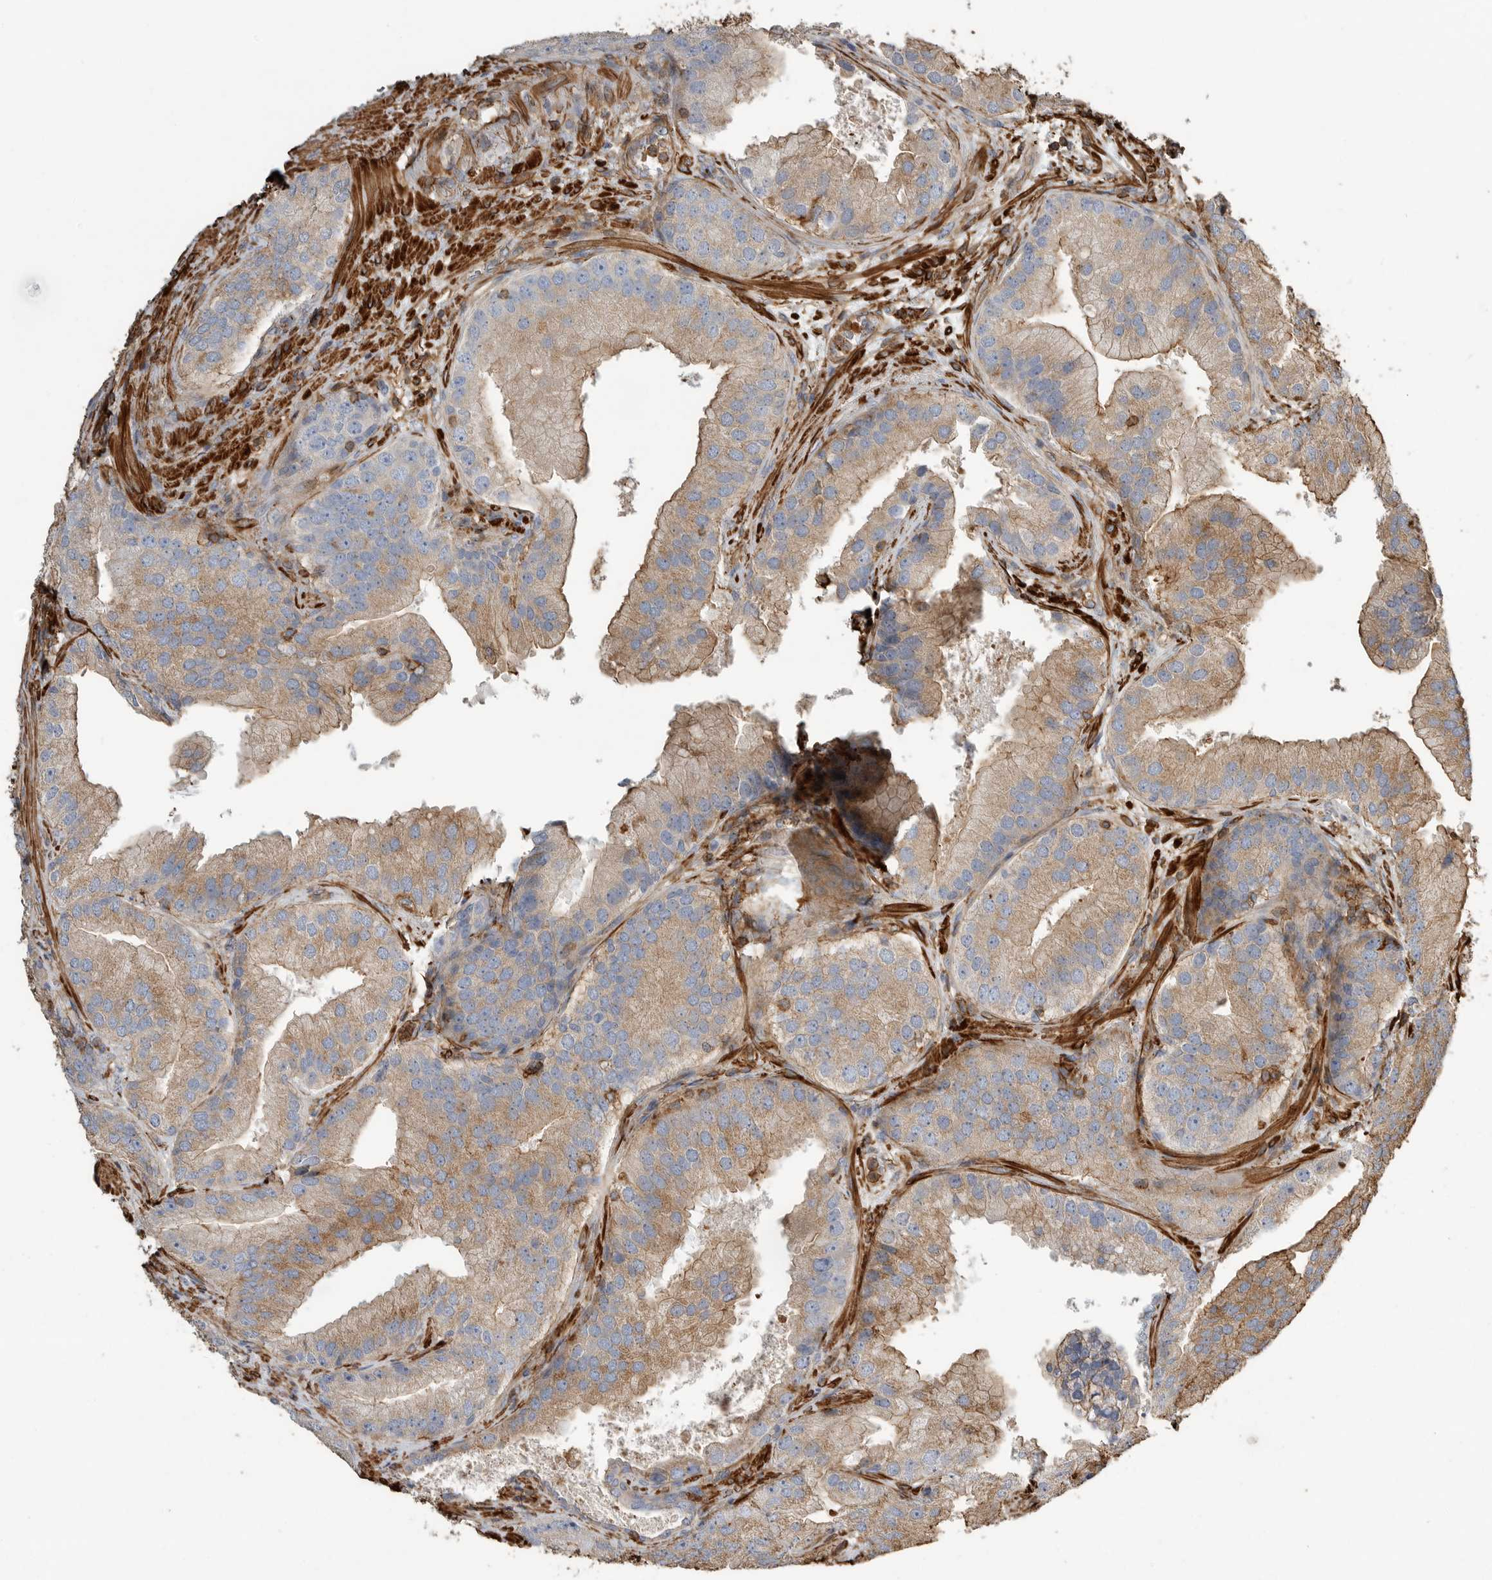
{"staining": {"intensity": "moderate", "quantity": "<25%", "location": "cytoplasmic/membranous"}, "tissue": "prostate cancer", "cell_type": "Tumor cells", "image_type": "cancer", "snomed": [{"axis": "morphology", "description": "Adenocarcinoma, High grade"}, {"axis": "topography", "description": "Prostate"}], "caption": "Moderate cytoplasmic/membranous staining for a protein is identified in approximately <25% of tumor cells of prostate cancer (high-grade adenocarcinoma) using IHC.", "gene": "GPER1", "patient": {"sex": "male", "age": 70}}